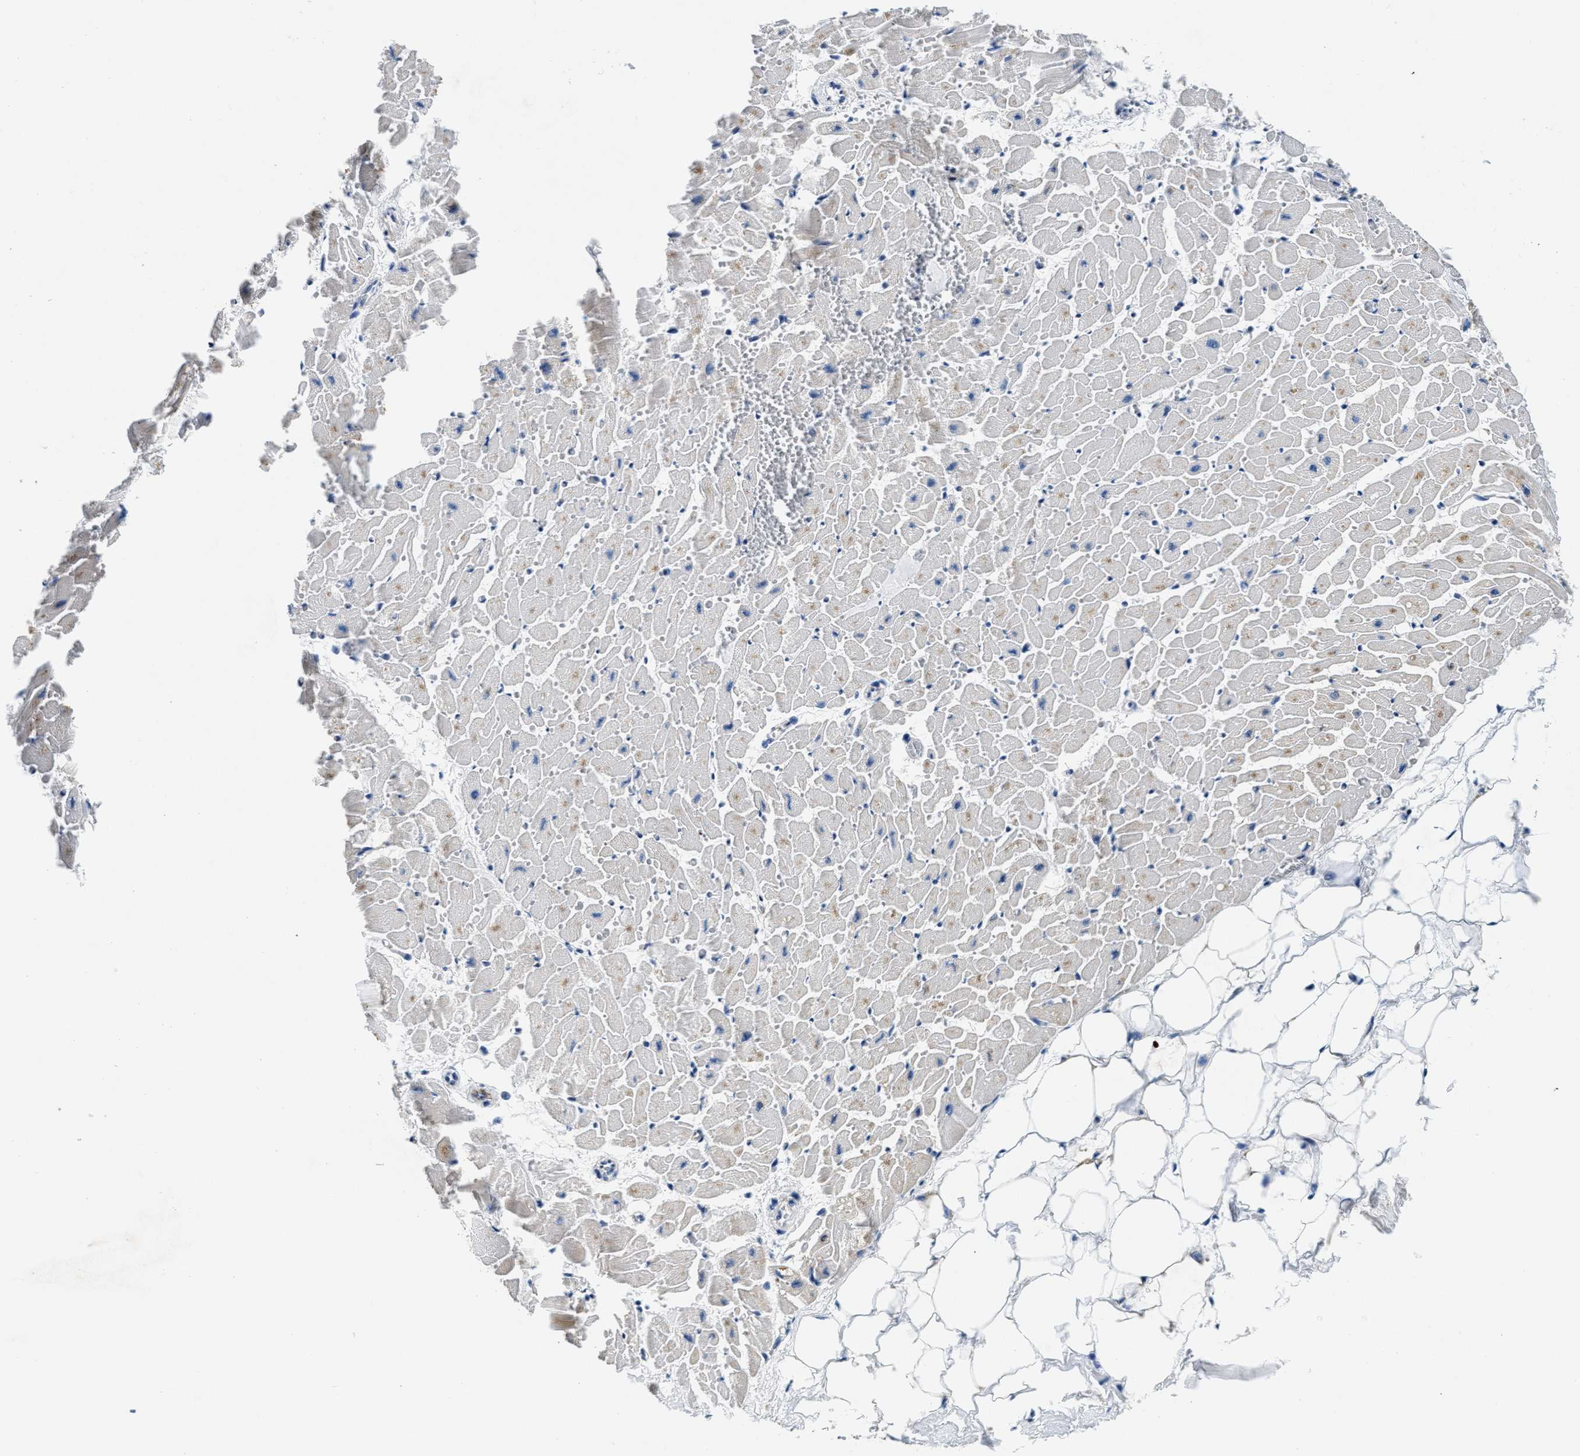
{"staining": {"intensity": "moderate", "quantity": "<25%", "location": "cytoplasmic/membranous"}, "tissue": "heart muscle", "cell_type": "Cardiomyocytes", "image_type": "normal", "snomed": [{"axis": "morphology", "description": "Normal tissue, NOS"}, {"axis": "topography", "description": "Heart"}], "caption": "Immunohistochemical staining of unremarkable human heart muscle exhibits low levels of moderate cytoplasmic/membranous staining in about <25% of cardiomyocytes.", "gene": "HS3ST2", "patient": {"sex": "female", "age": 19}}